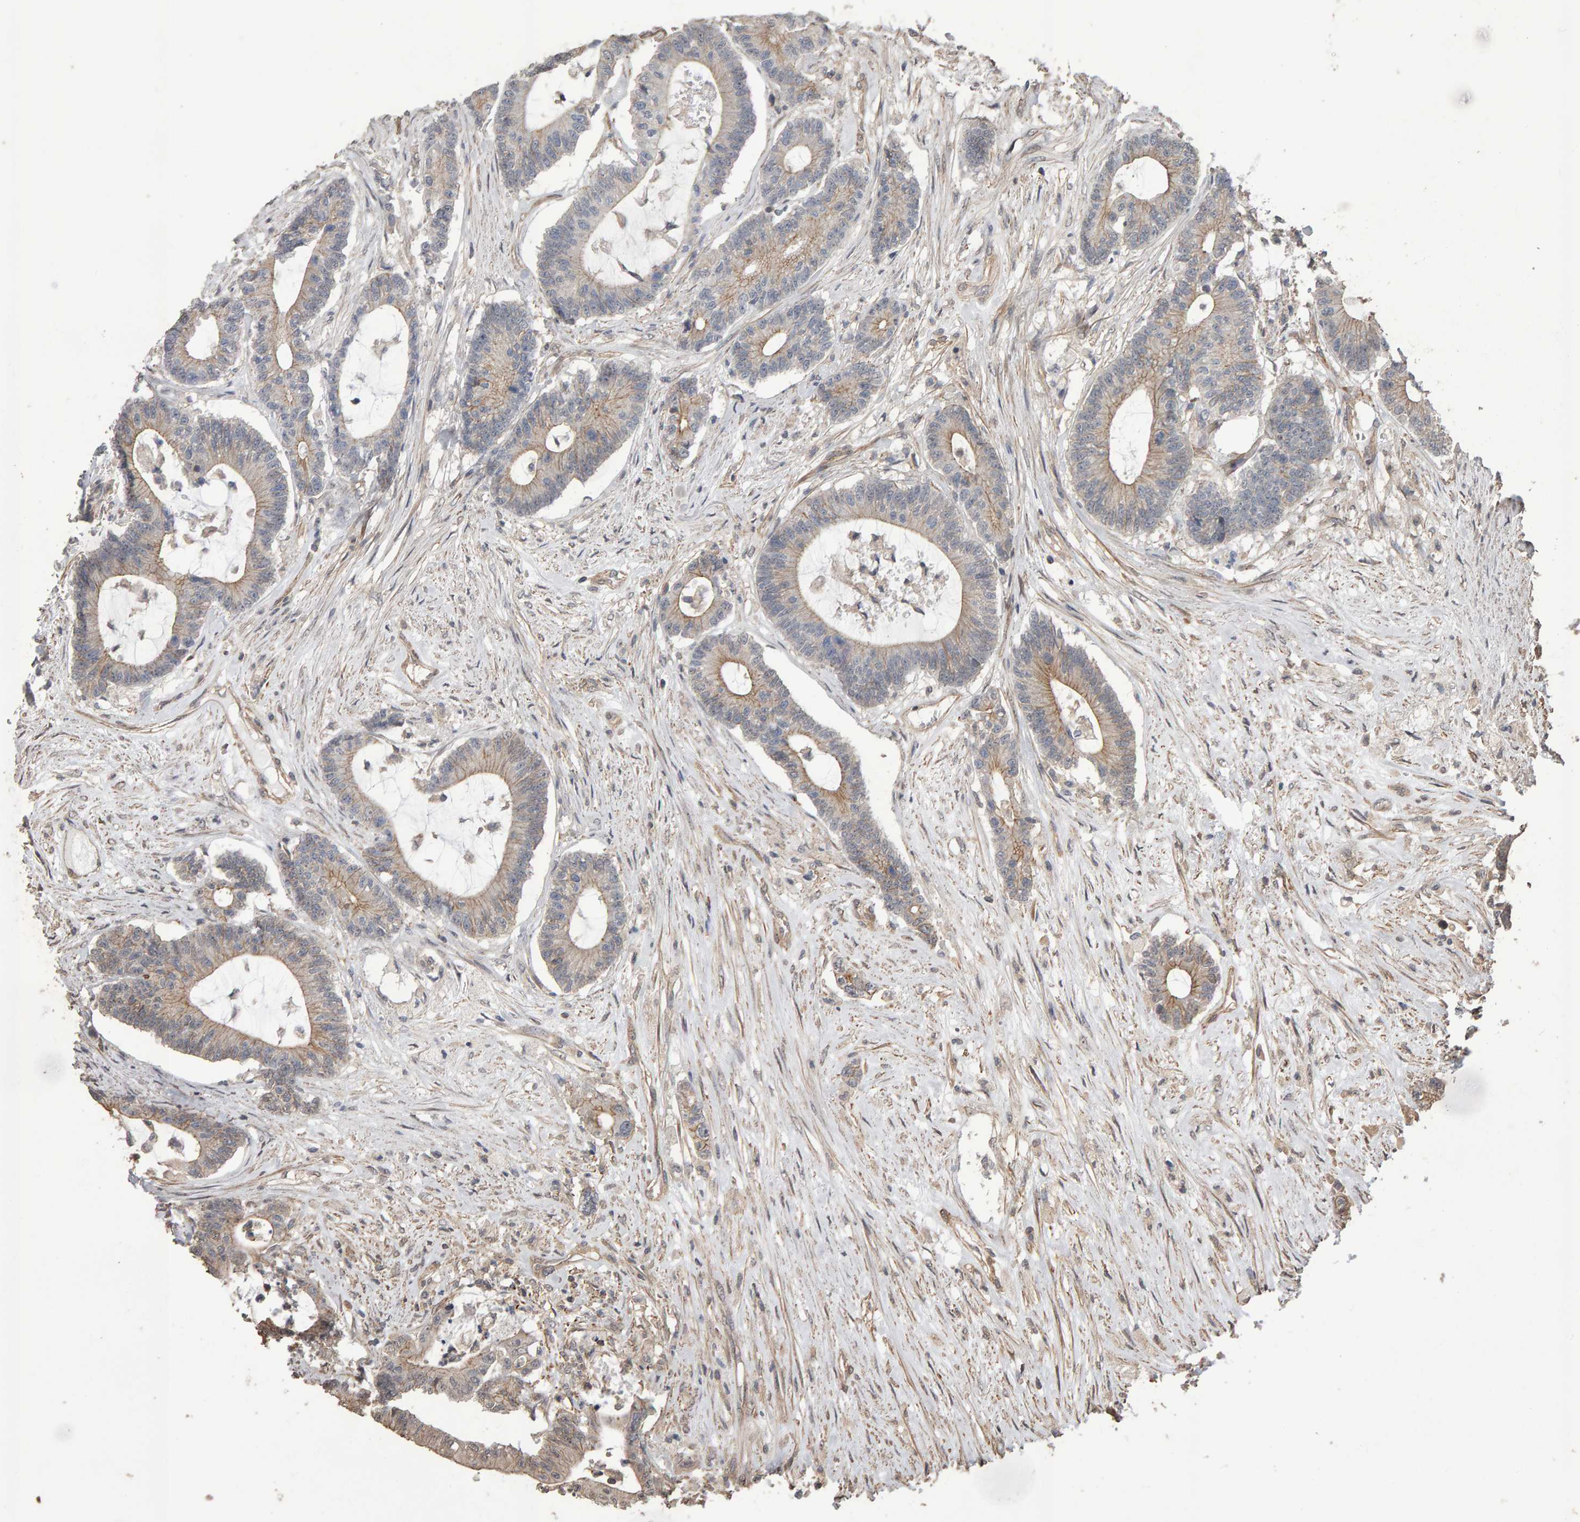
{"staining": {"intensity": "weak", "quantity": "25%-75%", "location": "cytoplasmic/membranous"}, "tissue": "colorectal cancer", "cell_type": "Tumor cells", "image_type": "cancer", "snomed": [{"axis": "morphology", "description": "Adenocarcinoma, NOS"}, {"axis": "topography", "description": "Colon"}], "caption": "About 25%-75% of tumor cells in human colorectal cancer (adenocarcinoma) show weak cytoplasmic/membranous protein staining as visualized by brown immunohistochemical staining.", "gene": "SCRIB", "patient": {"sex": "female", "age": 84}}